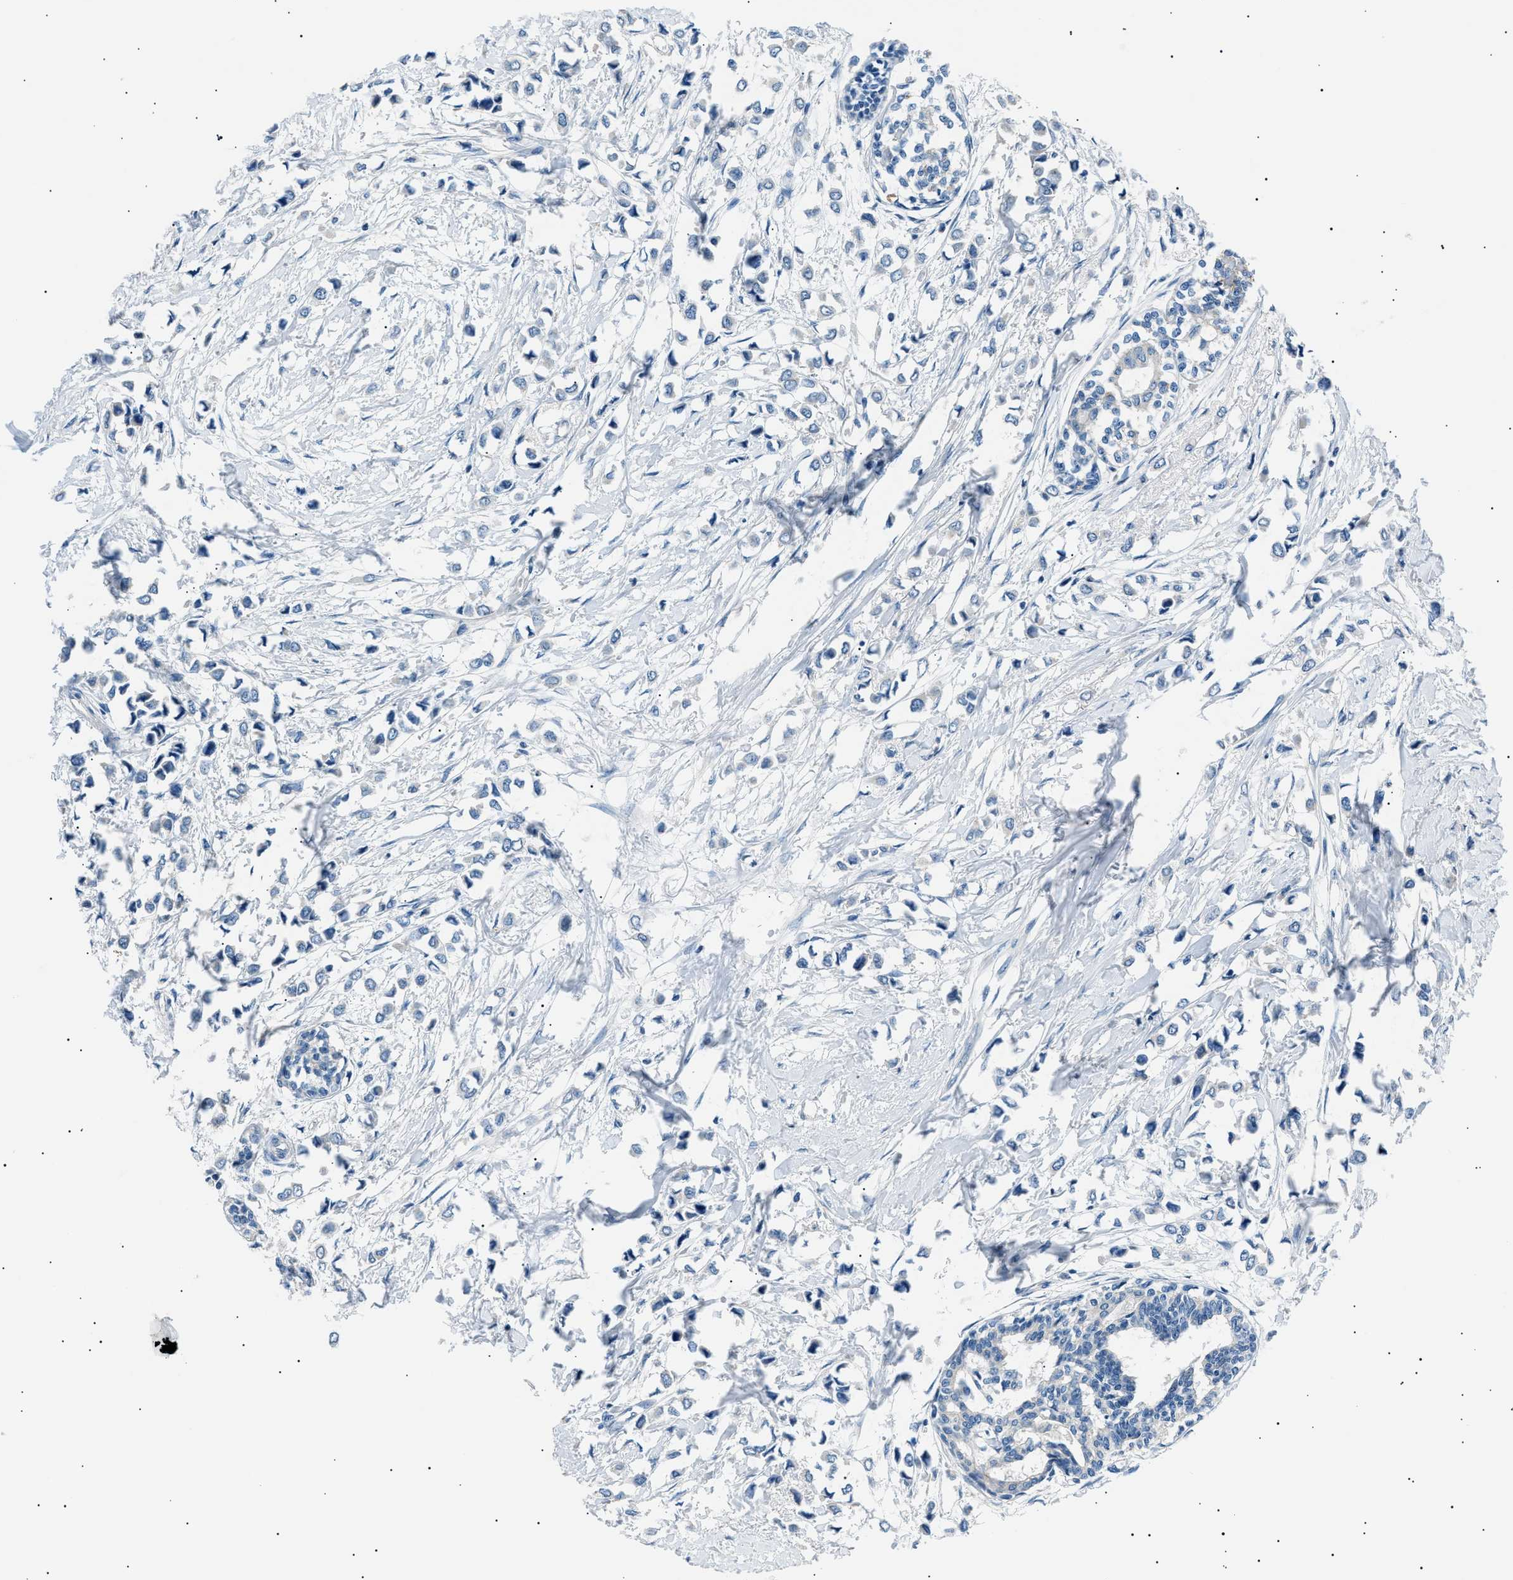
{"staining": {"intensity": "negative", "quantity": "none", "location": "none"}, "tissue": "breast cancer", "cell_type": "Tumor cells", "image_type": "cancer", "snomed": [{"axis": "morphology", "description": "Lobular carcinoma"}, {"axis": "topography", "description": "Breast"}], "caption": "A micrograph of human lobular carcinoma (breast) is negative for staining in tumor cells.", "gene": "LRRC37B", "patient": {"sex": "female", "age": 51}}